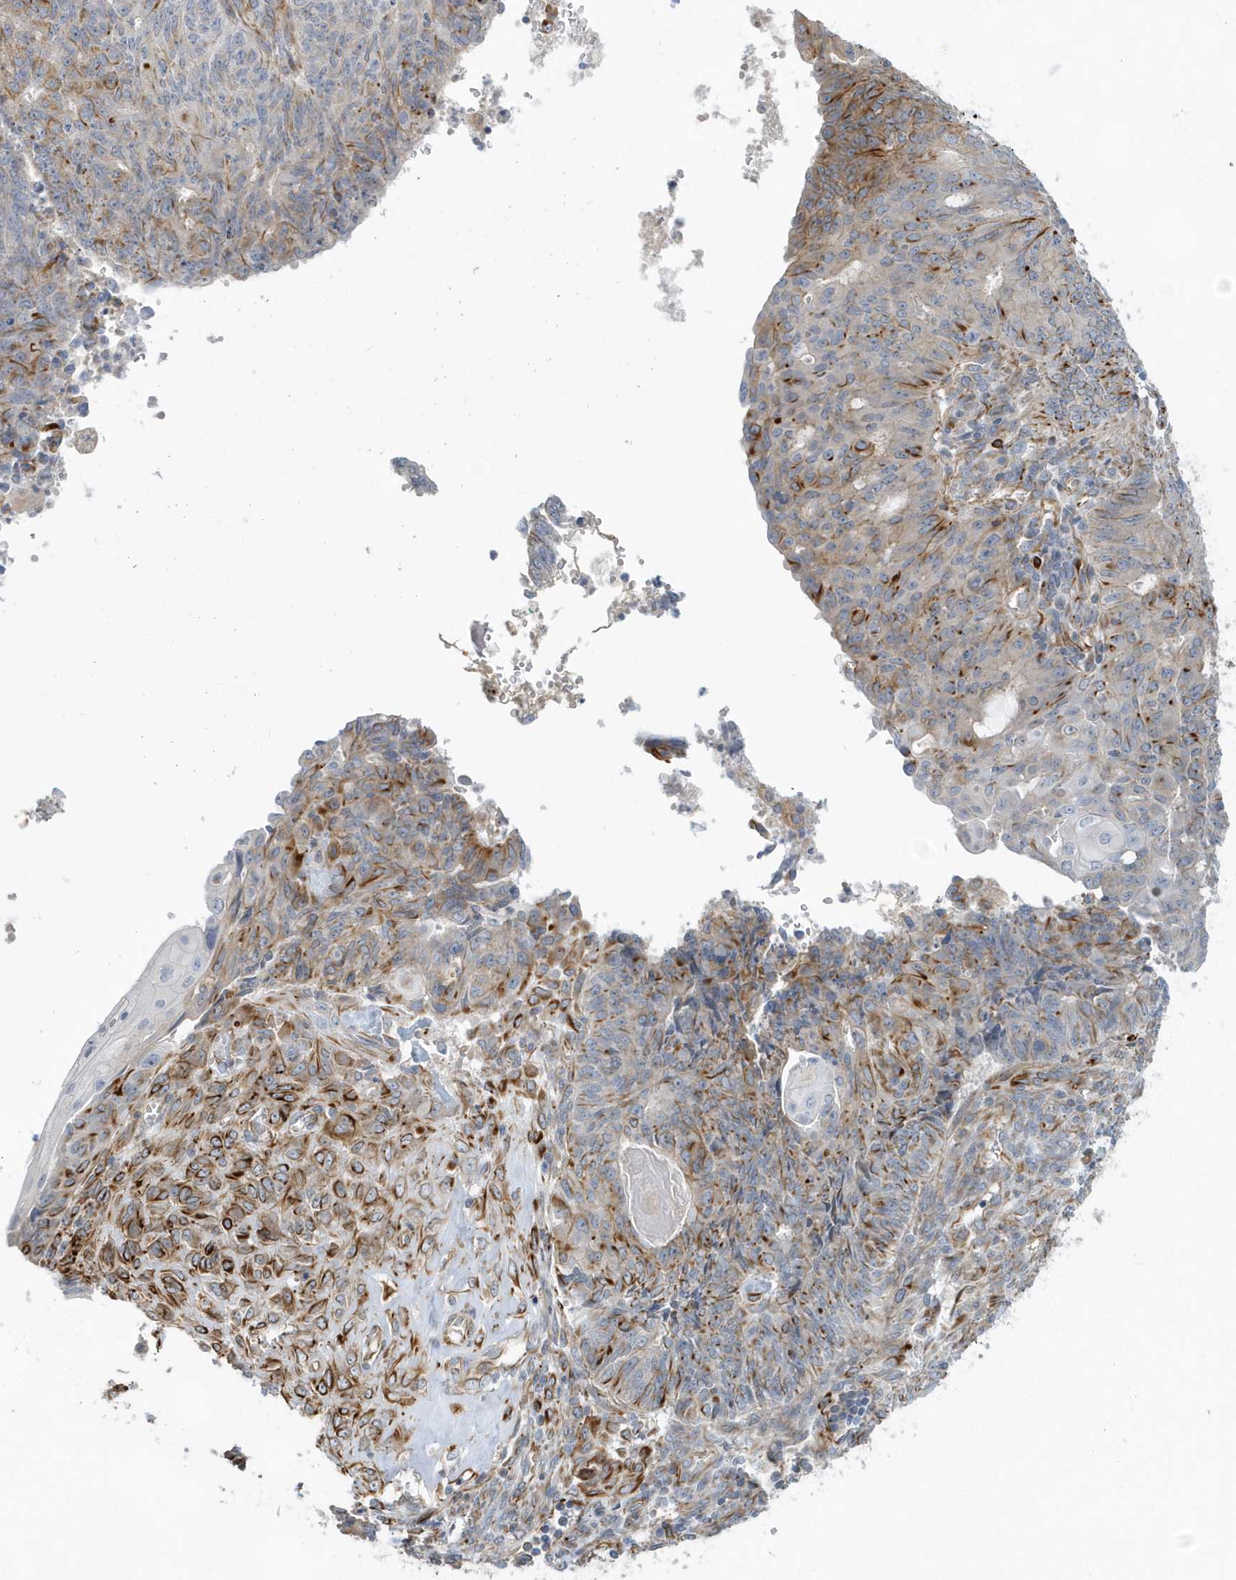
{"staining": {"intensity": "moderate", "quantity": "25%-75%", "location": "cytoplasmic/membranous"}, "tissue": "endometrial cancer", "cell_type": "Tumor cells", "image_type": "cancer", "snomed": [{"axis": "morphology", "description": "Adenocarcinoma, NOS"}, {"axis": "topography", "description": "Endometrium"}], "caption": "Protein expression analysis of human endometrial adenocarcinoma reveals moderate cytoplasmic/membranous expression in about 25%-75% of tumor cells.", "gene": "RAB17", "patient": {"sex": "female", "age": 32}}